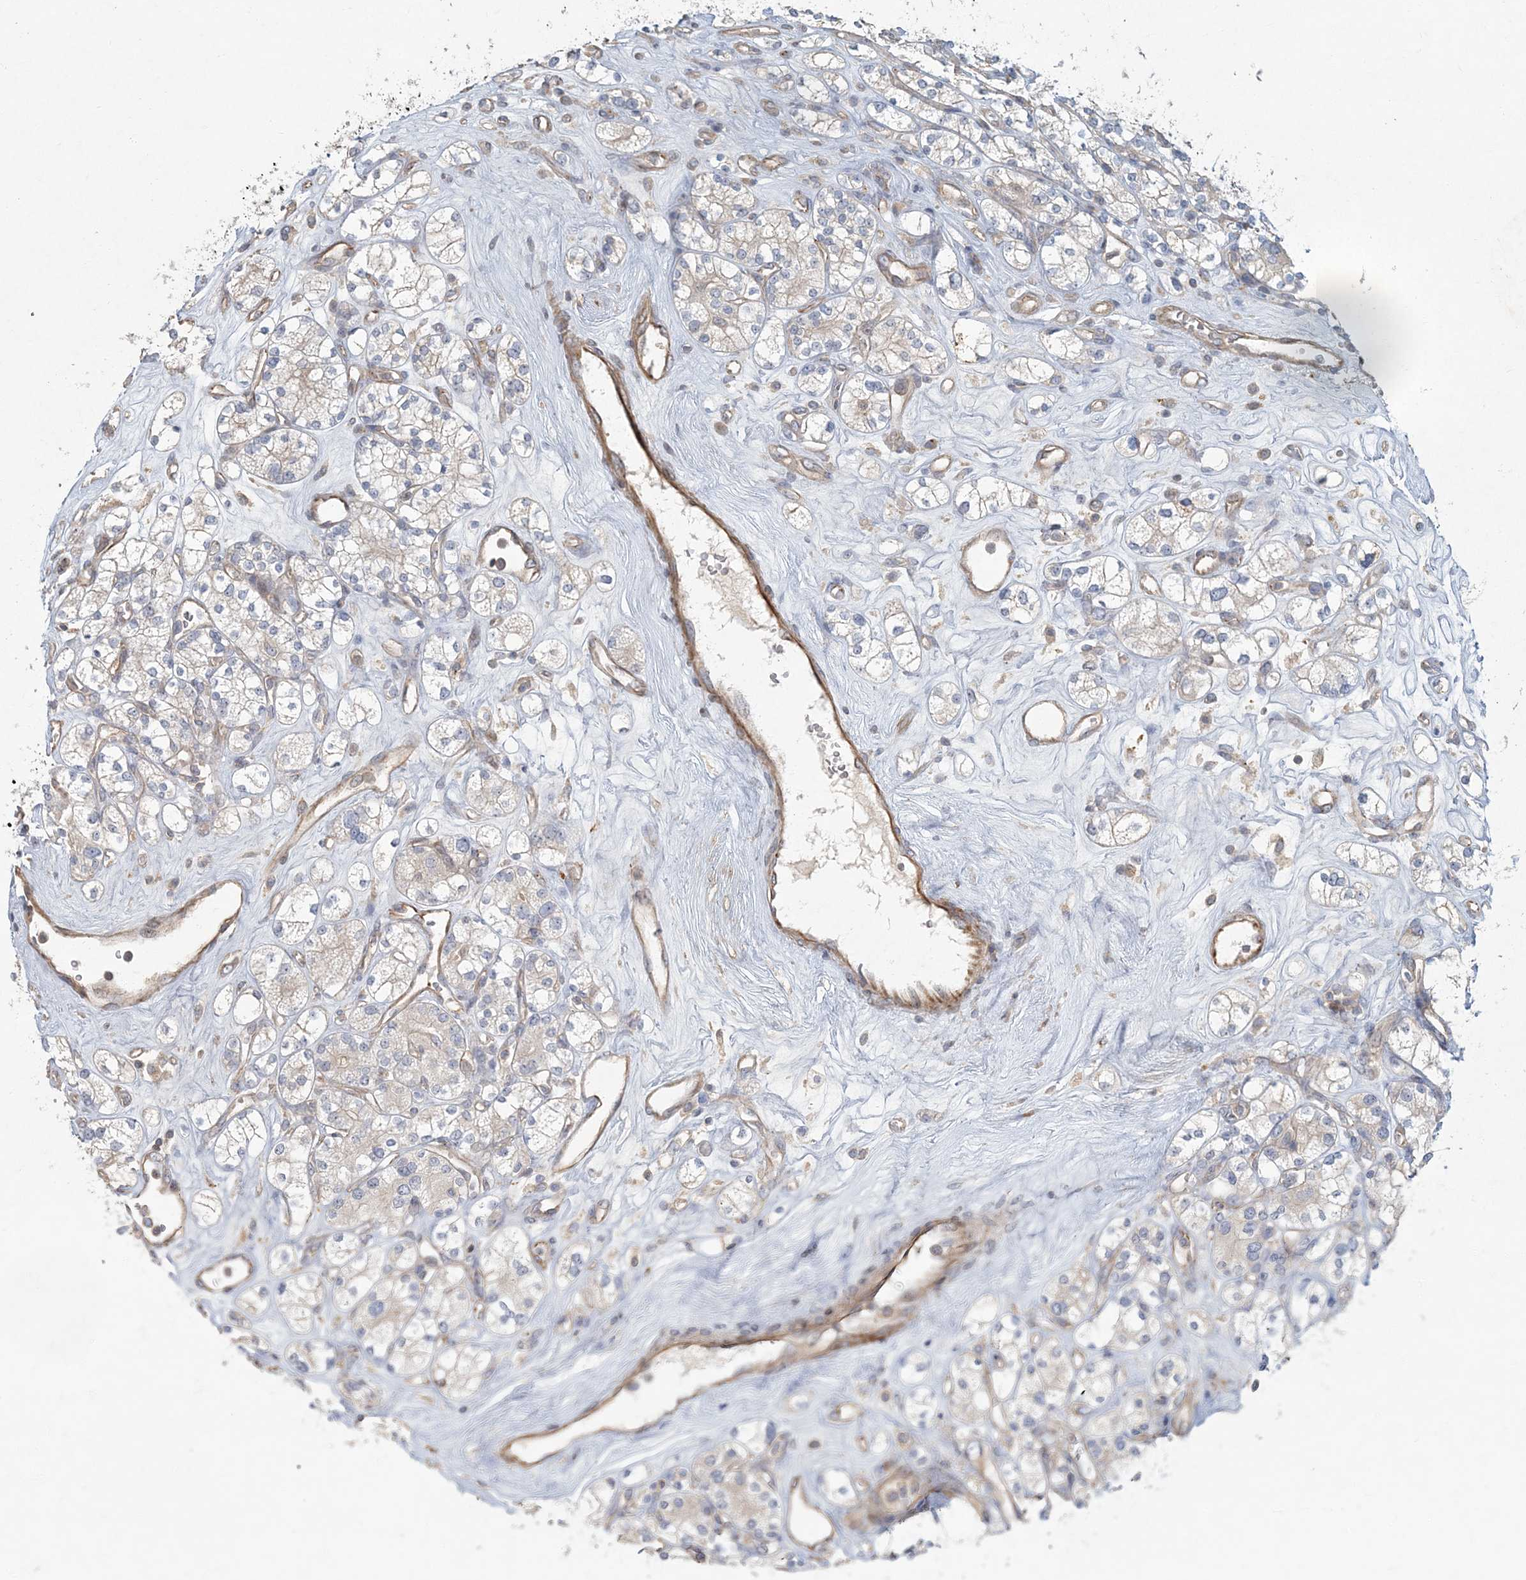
{"staining": {"intensity": "negative", "quantity": "none", "location": "none"}, "tissue": "renal cancer", "cell_type": "Tumor cells", "image_type": "cancer", "snomed": [{"axis": "morphology", "description": "Adenocarcinoma, NOS"}, {"axis": "topography", "description": "Kidney"}], "caption": "Renal cancer was stained to show a protein in brown. There is no significant positivity in tumor cells. (DAB IHC visualized using brightfield microscopy, high magnification).", "gene": "ARHGEF38", "patient": {"sex": "male", "age": 77}}